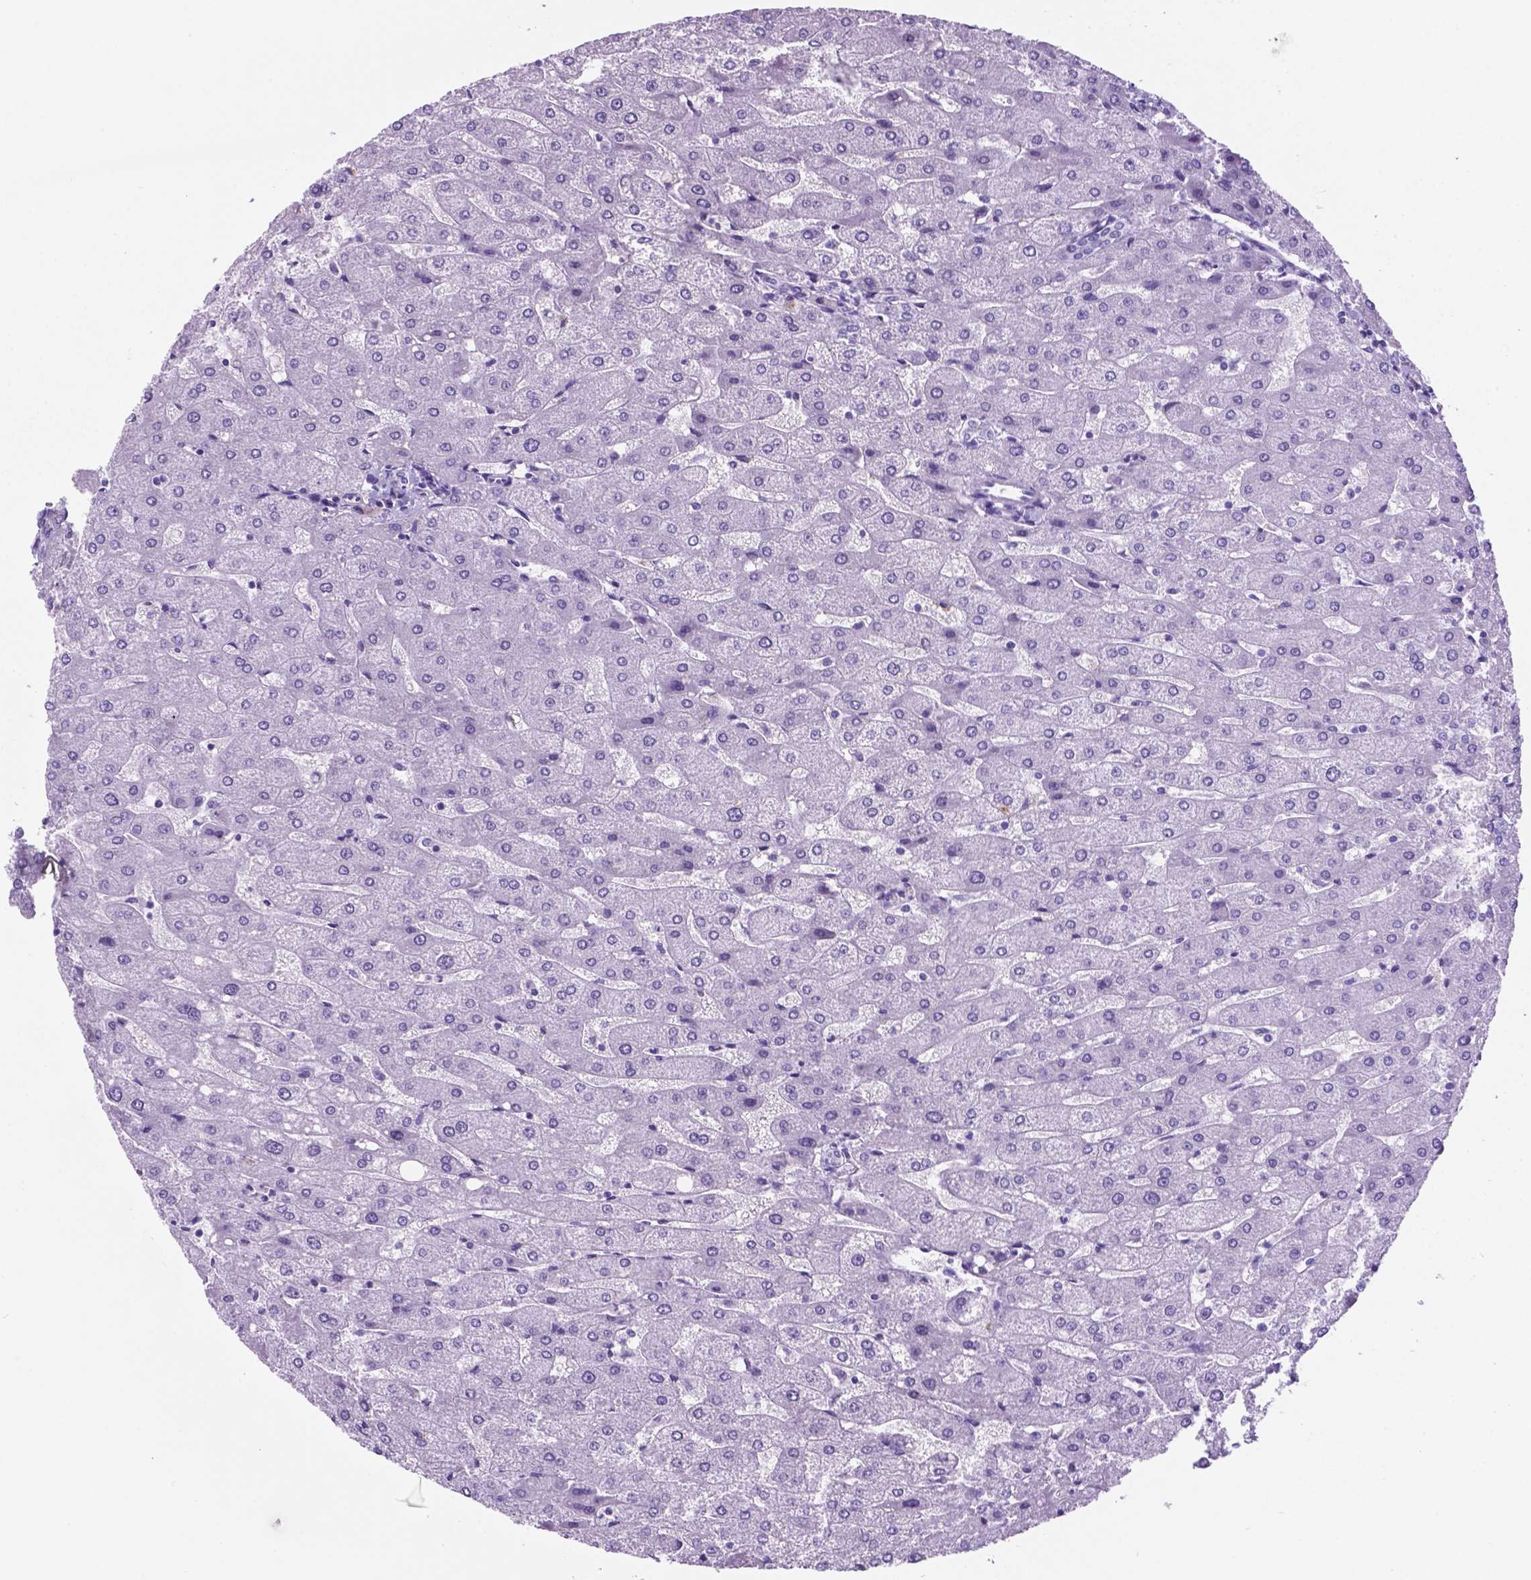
{"staining": {"intensity": "negative", "quantity": "none", "location": "none"}, "tissue": "liver", "cell_type": "Cholangiocytes", "image_type": "normal", "snomed": [{"axis": "morphology", "description": "Normal tissue, NOS"}, {"axis": "topography", "description": "Liver"}], "caption": "Immunohistochemistry photomicrograph of unremarkable human liver stained for a protein (brown), which displays no positivity in cholangiocytes.", "gene": "C17orf107", "patient": {"sex": "male", "age": 67}}